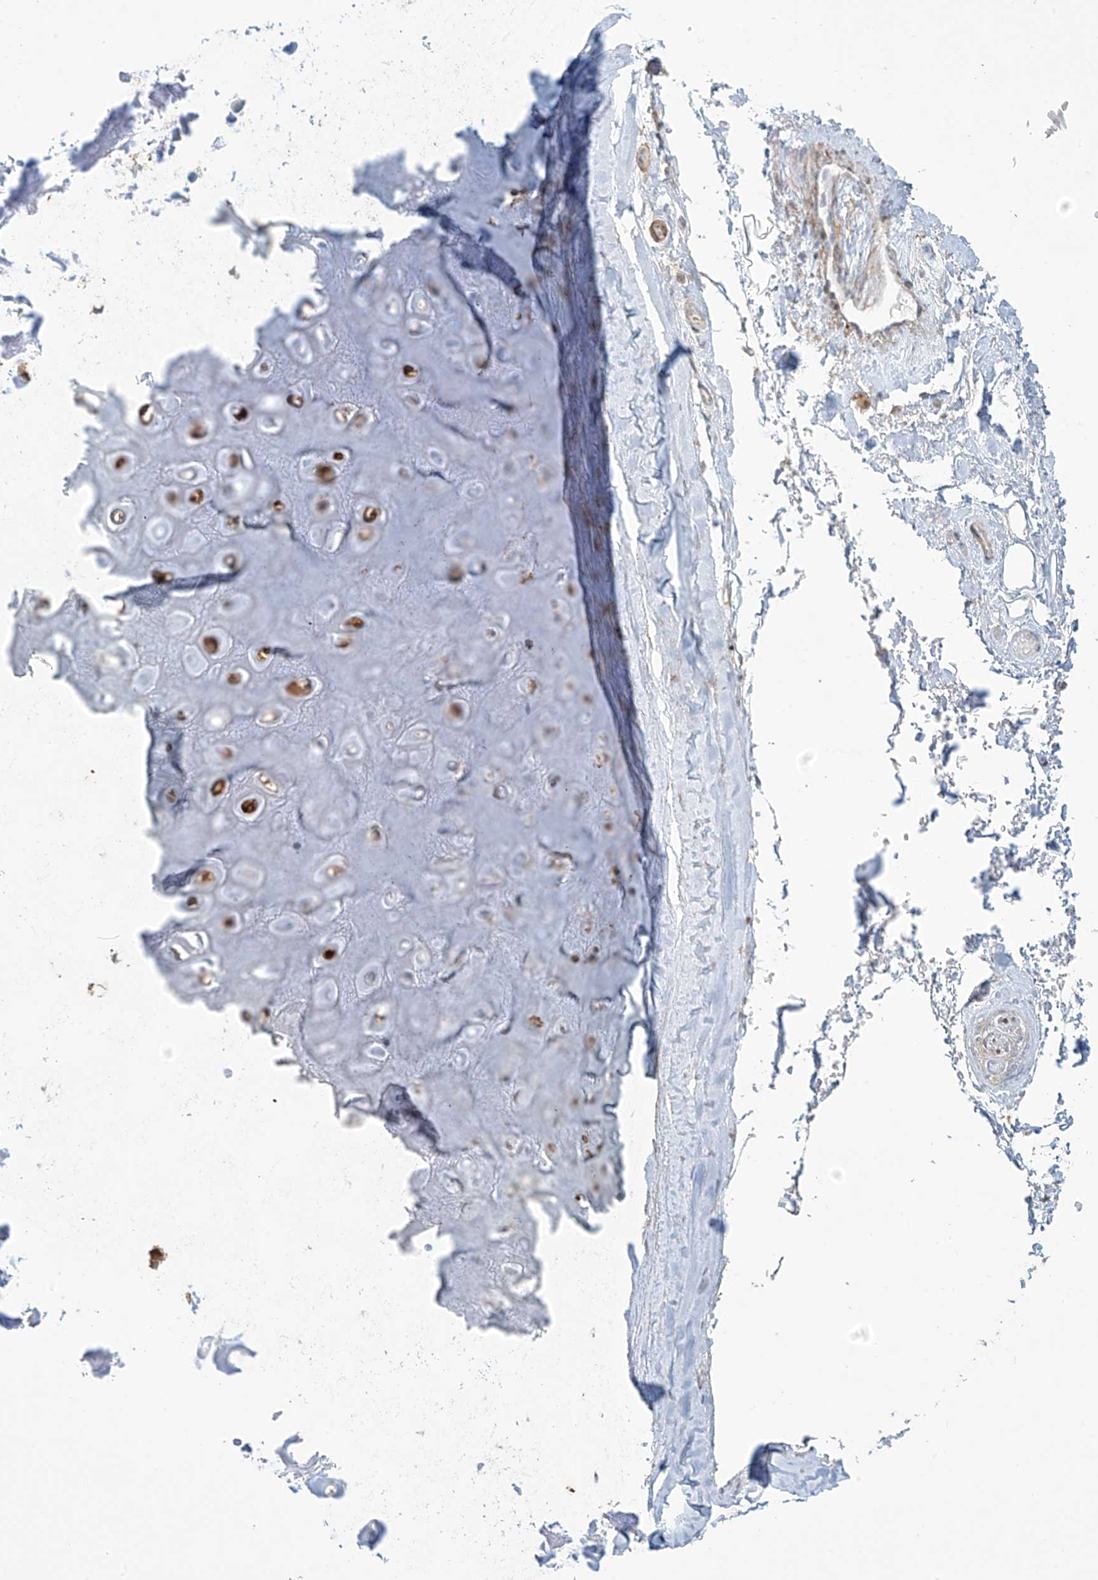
{"staining": {"intensity": "weak", "quantity": "25%-75%", "location": "cytoplasmic/membranous"}, "tissue": "adipose tissue", "cell_type": "Adipocytes", "image_type": "normal", "snomed": [{"axis": "morphology", "description": "Normal tissue, NOS"}, {"axis": "morphology", "description": "Basal cell carcinoma"}, {"axis": "topography", "description": "Skin"}], "caption": "Adipocytes demonstrate weak cytoplasmic/membranous staining in about 25%-75% of cells in unremarkable adipose tissue.", "gene": "TAGAP", "patient": {"sex": "female", "age": 89}}